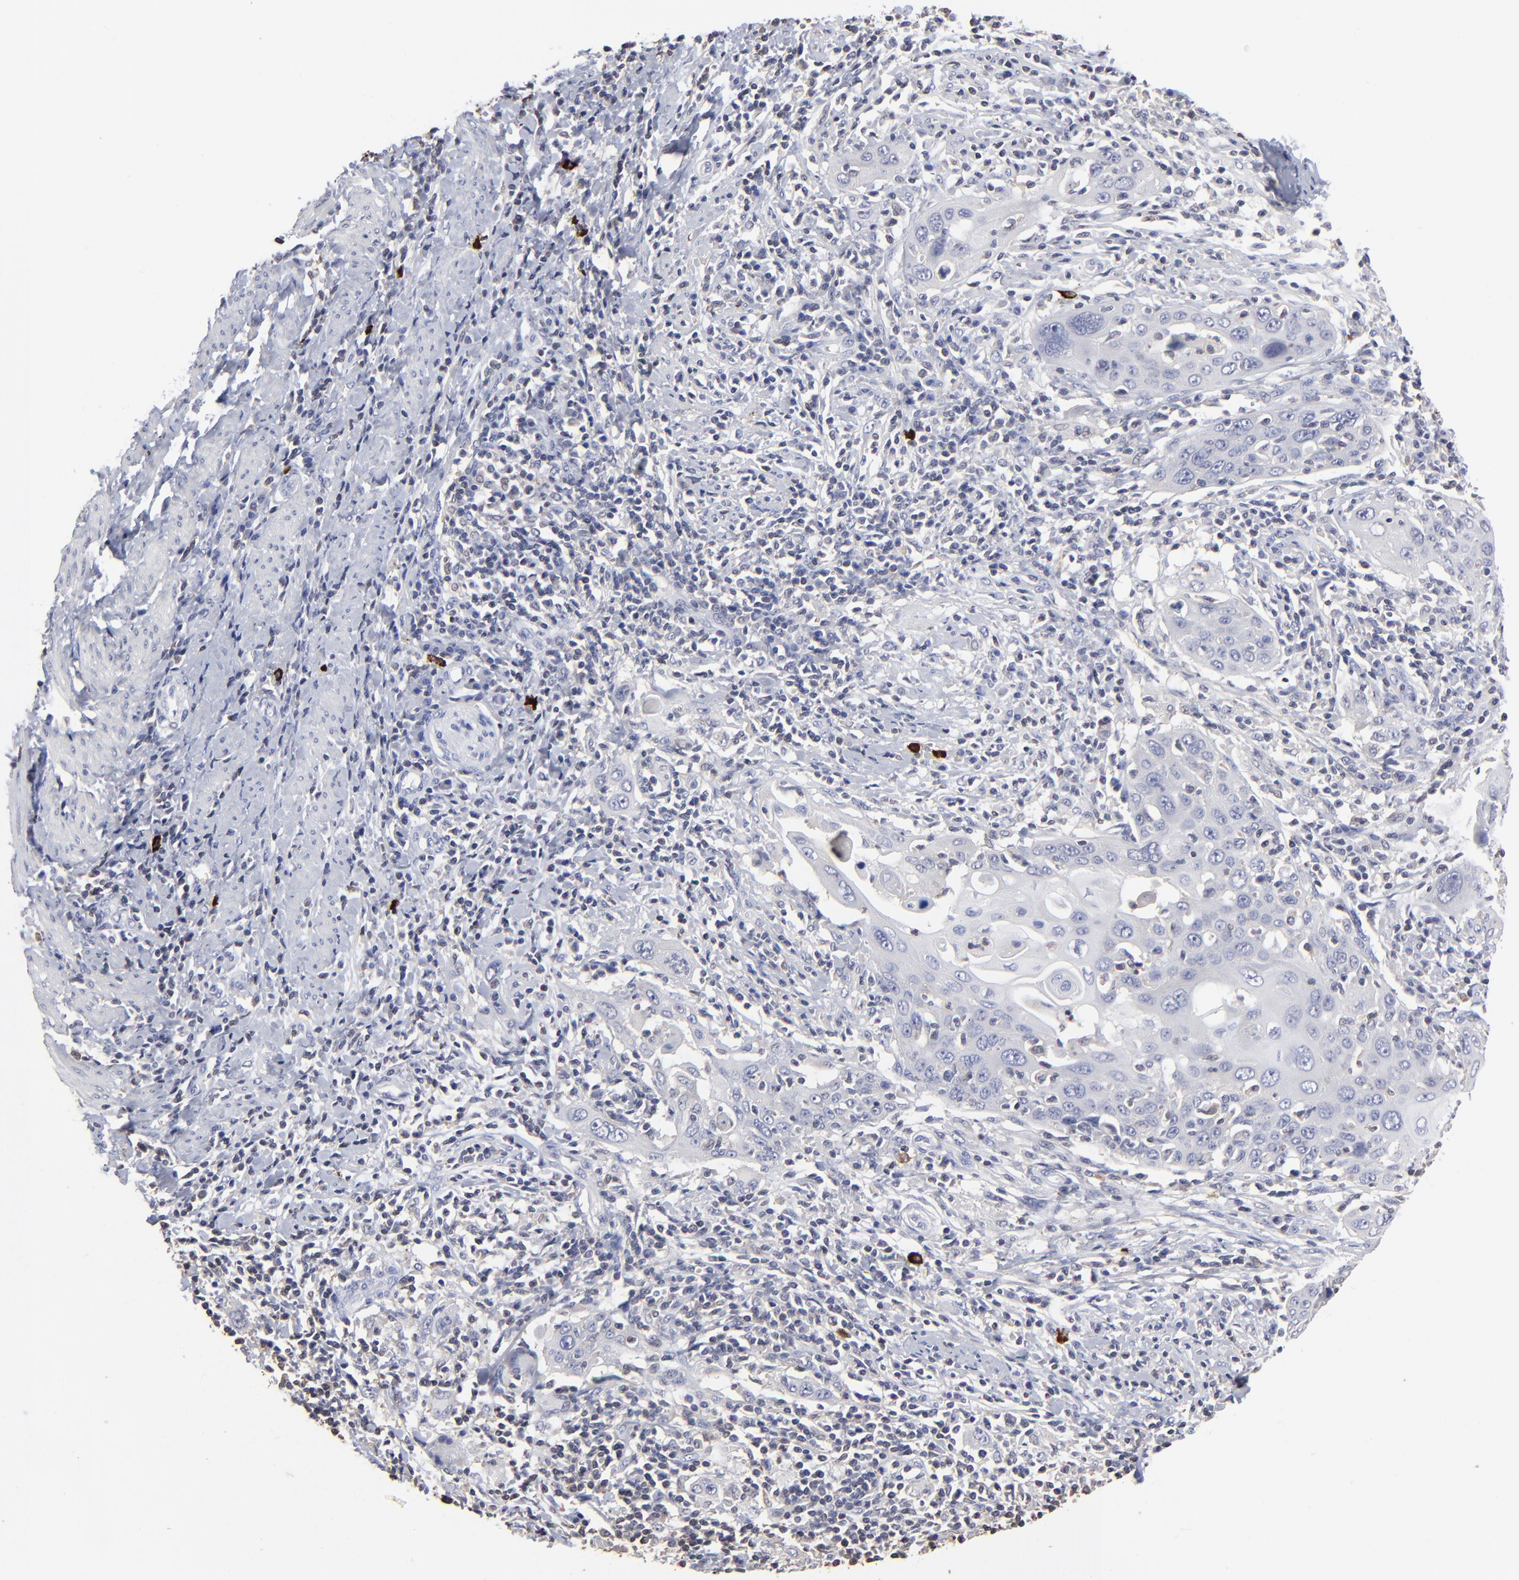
{"staining": {"intensity": "negative", "quantity": "none", "location": "none"}, "tissue": "cervical cancer", "cell_type": "Tumor cells", "image_type": "cancer", "snomed": [{"axis": "morphology", "description": "Squamous cell carcinoma, NOS"}, {"axis": "topography", "description": "Cervix"}], "caption": "Cervical squamous cell carcinoma was stained to show a protein in brown. There is no significant expression in tumor cells.", "gene": "TBXT", "patient": {"sex": "female", "age": 54}}